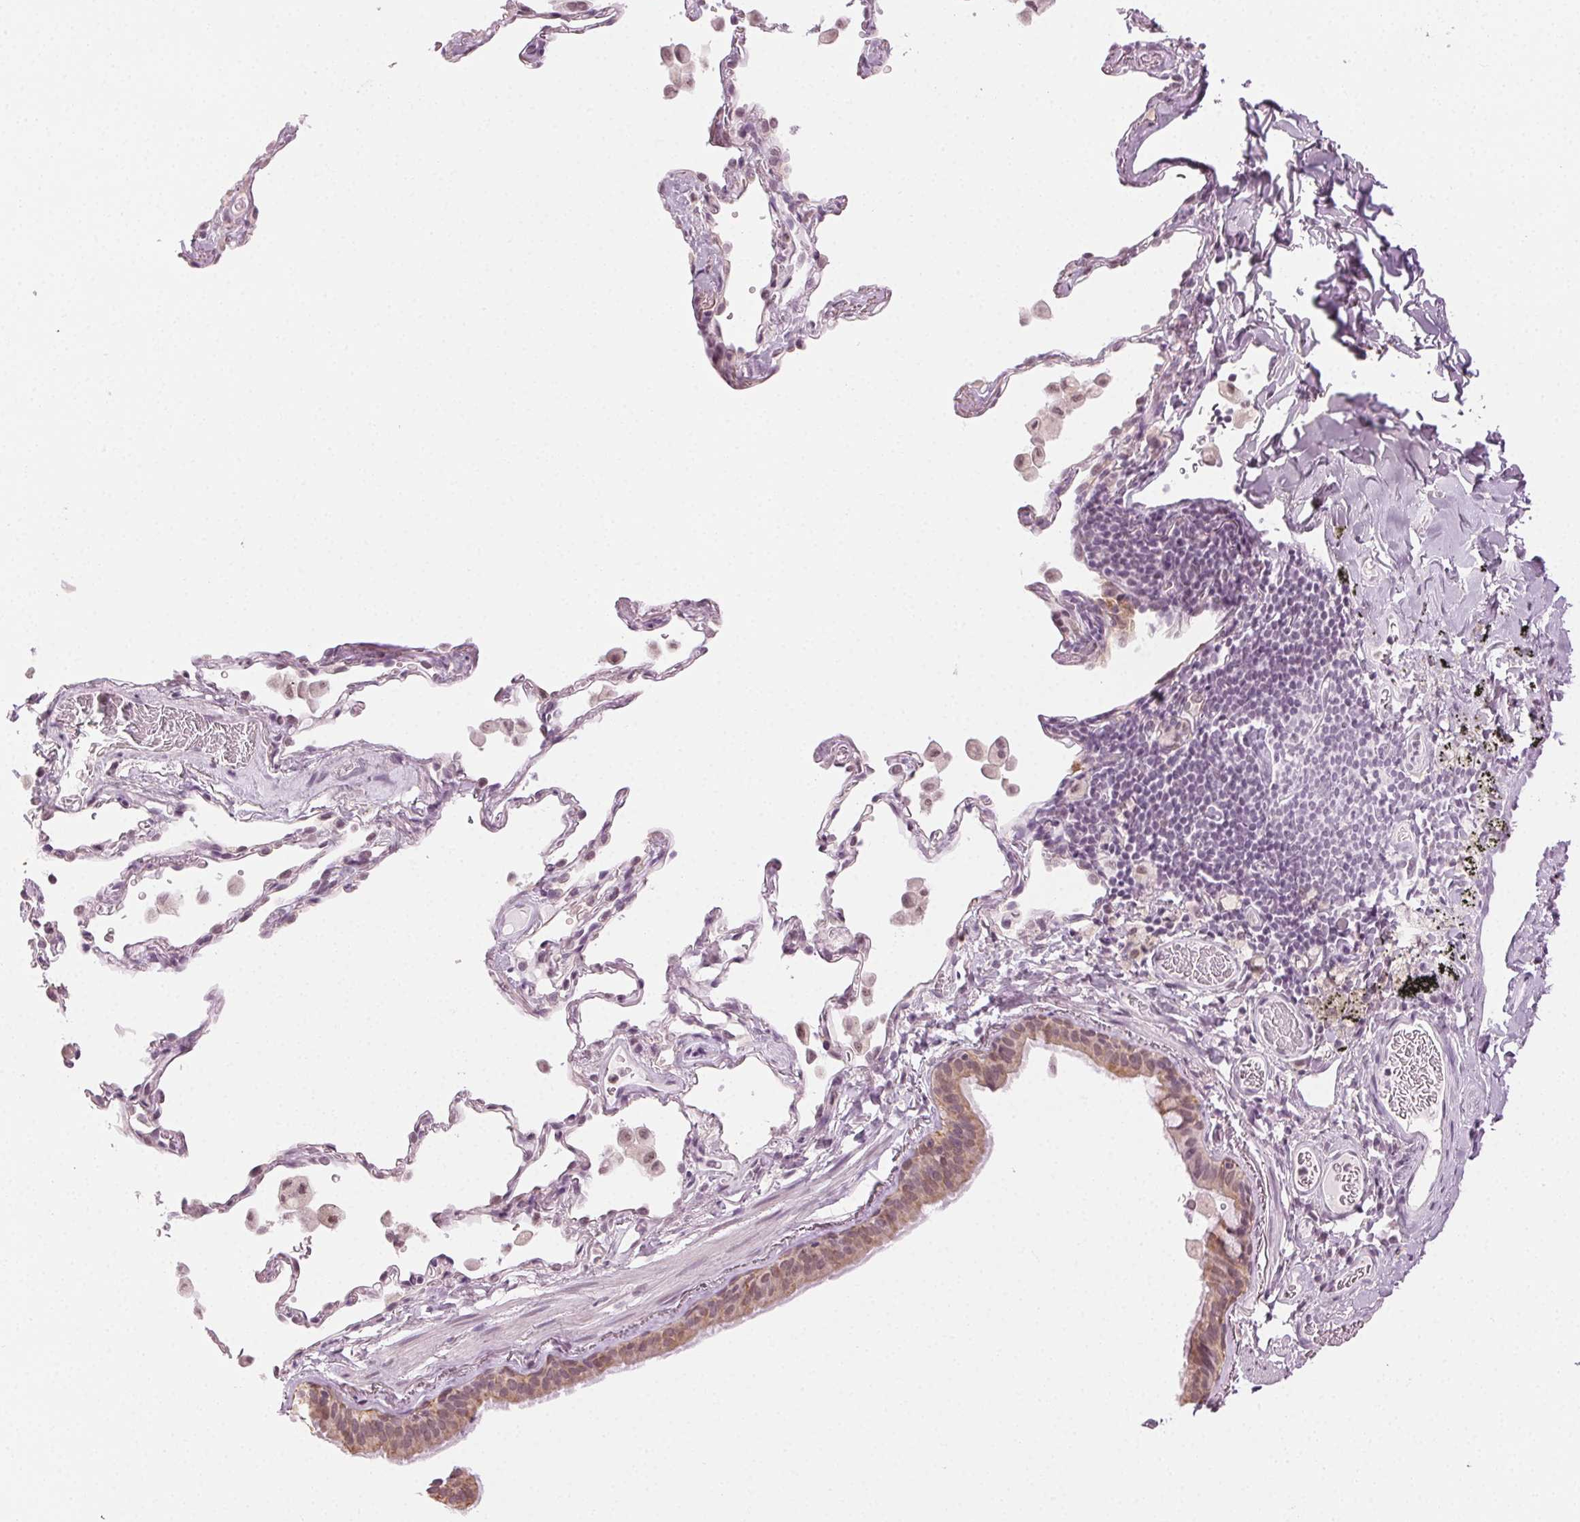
{"staining": {"intensity": "moderate", "quantity": ">75%", "location": "cytoplasmic/membranous"}, "tissue": "bronchus", "cell_type": "Respiratory epithelial cells", "image_type": "normal", "snomed": [{"axis": "morphology", "description": "Normal tissue, NOS"}, {"axis": "topography", "description": "Bronchus"}, {"axis": "topography", "description": "Lung"}], "caption": "IHC (DAB (3,3'-diaminobenzidine)) staining of benign human bronchus demonstrates moderate cytoplasmic/membranous protein positivity in about >75% of respiratory epithelial cells.", "gene": "AIF1L", "patient": {"sex": "male", "age": 54}}